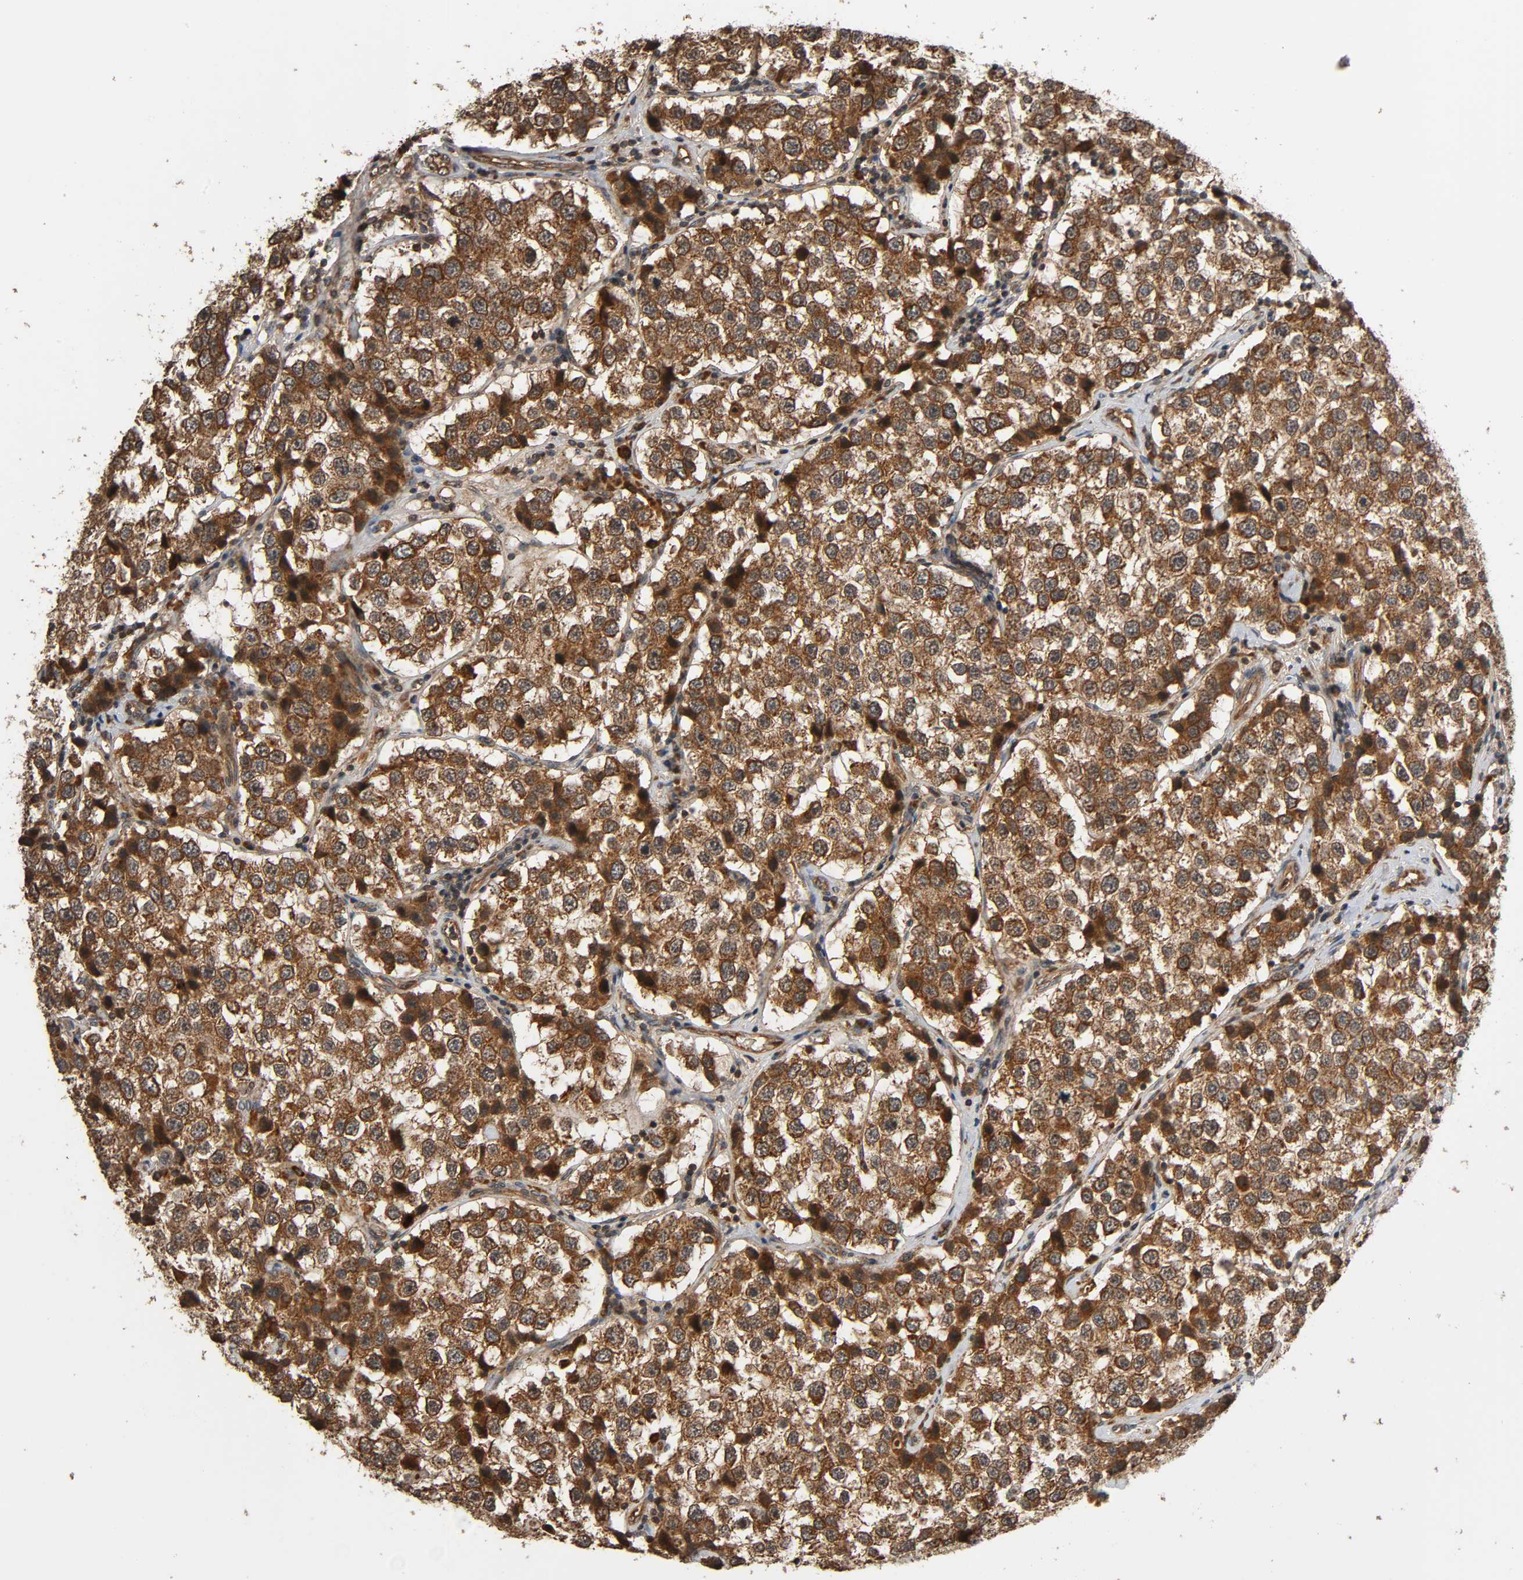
{"staining": {"intensity": "strong", "quantity": ">75%", "location": "cytoplasmic/membranous"}, "tissue": "testis cancer", "cell_type": "Tumor cells", "image_type": "cancer", "snomed": [{"axis": "morphology", "description": "Seminoma, NOS"}, {"axis": "topography", "description": "Testis"}], "caption": "Immunohistochemical staining of human testis cancer demonstrates high levels of strong cytoplasmic/membranous protein positivity in about >75% of tumor cells.", "gene": "MAP3K8", "patient": {"sex": "male", "age": 39}}